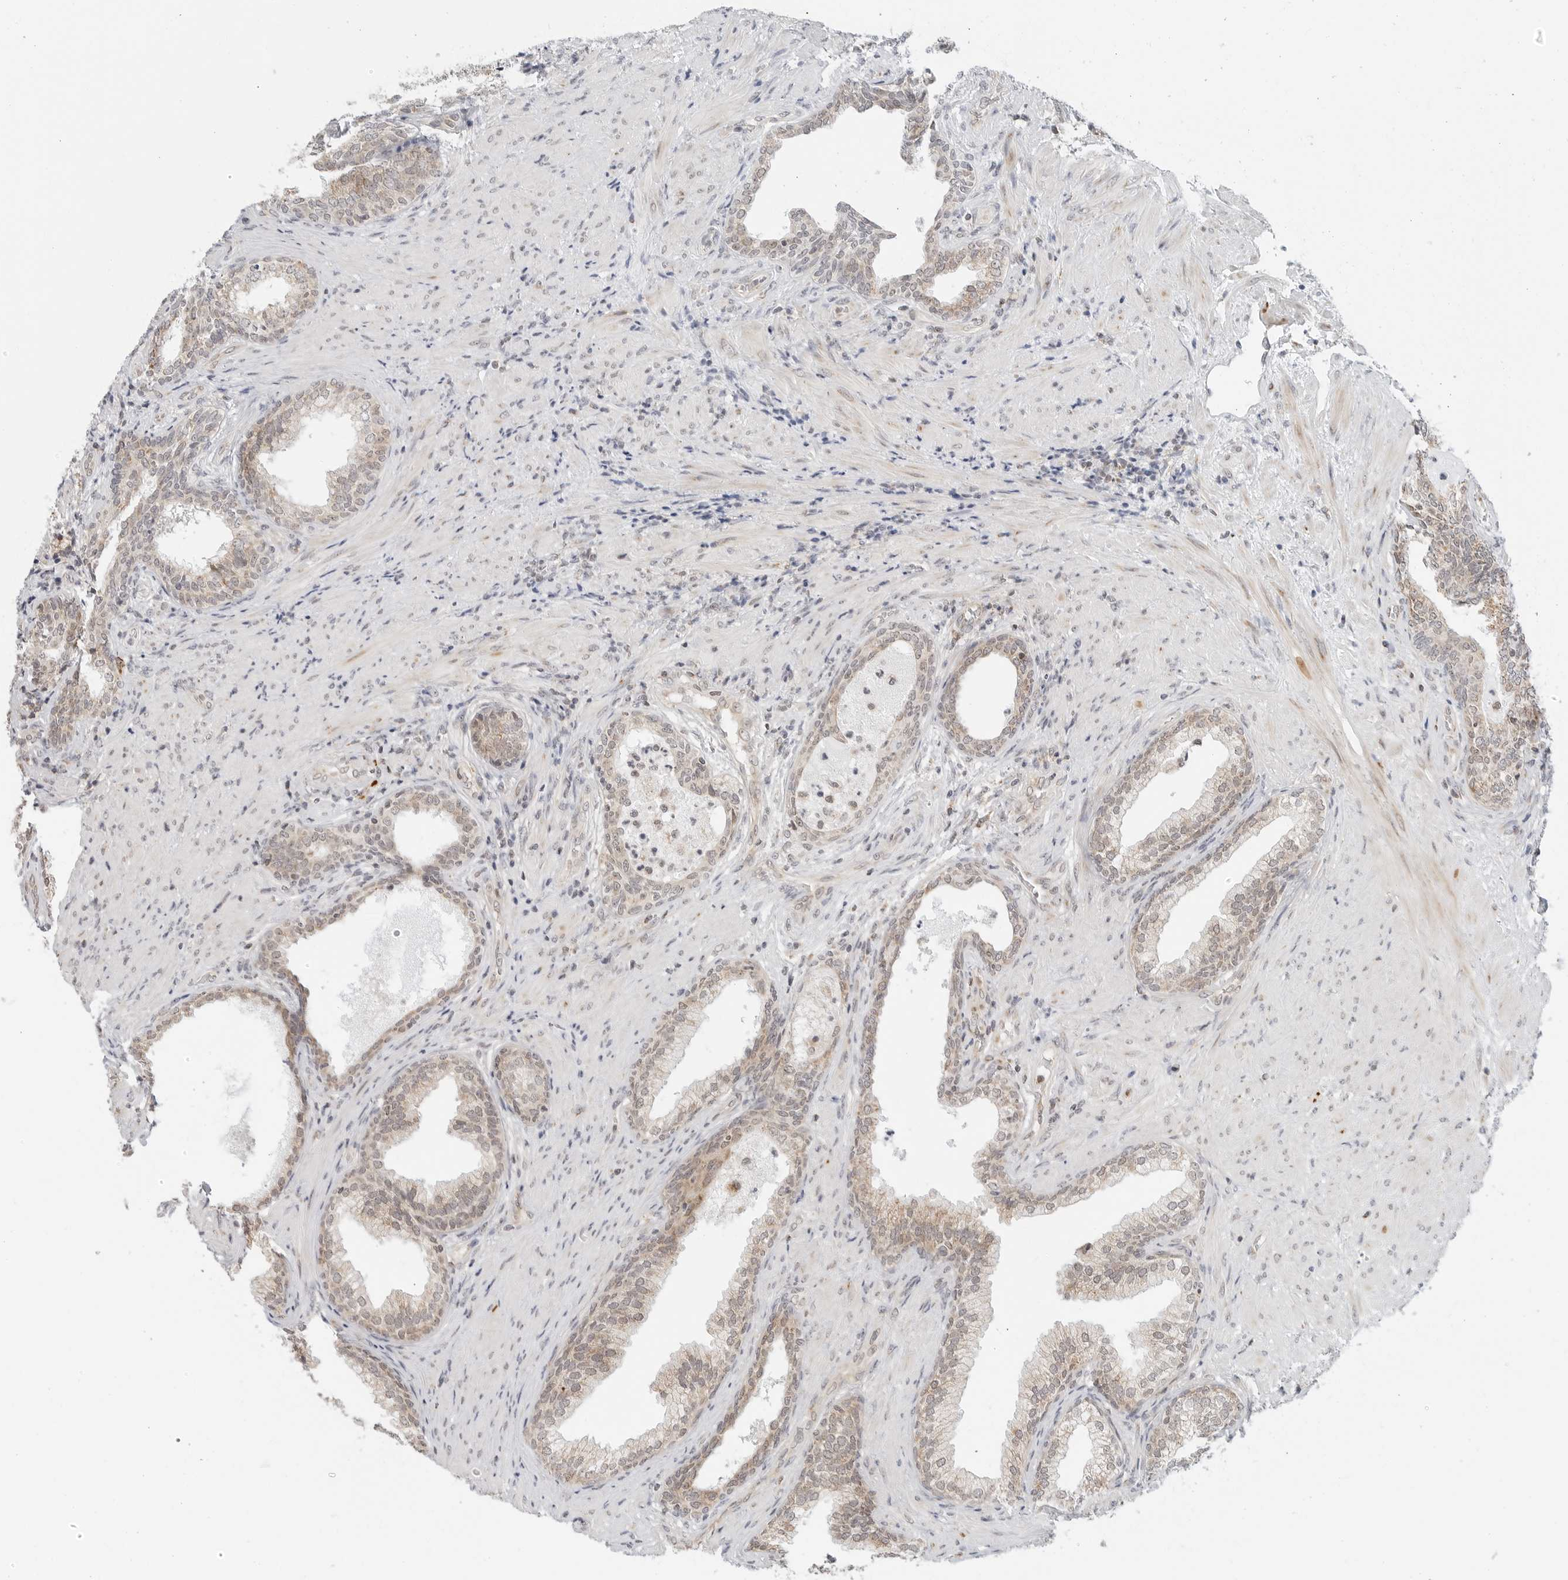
{"staining": {"intensity": "moderate", "quantity": ">75%", "location": "cytoplasmic/membranous"}, "tissue": "prostate", "cell_type": "Glandular cells", "image_type": "normal", "snomed": [{"axis": "morphology", "description": "Normal tissue, NOS"}, {"axis": "topography", "description": "Prostate"}], "caption": "Protein staining demonstrates moderate cytoplasmic/membranous staining in approximately >75% of glandular cells in normal prostate.", "gene": "POLR3GL", "patient": {"sex": "male", "age": 76}}